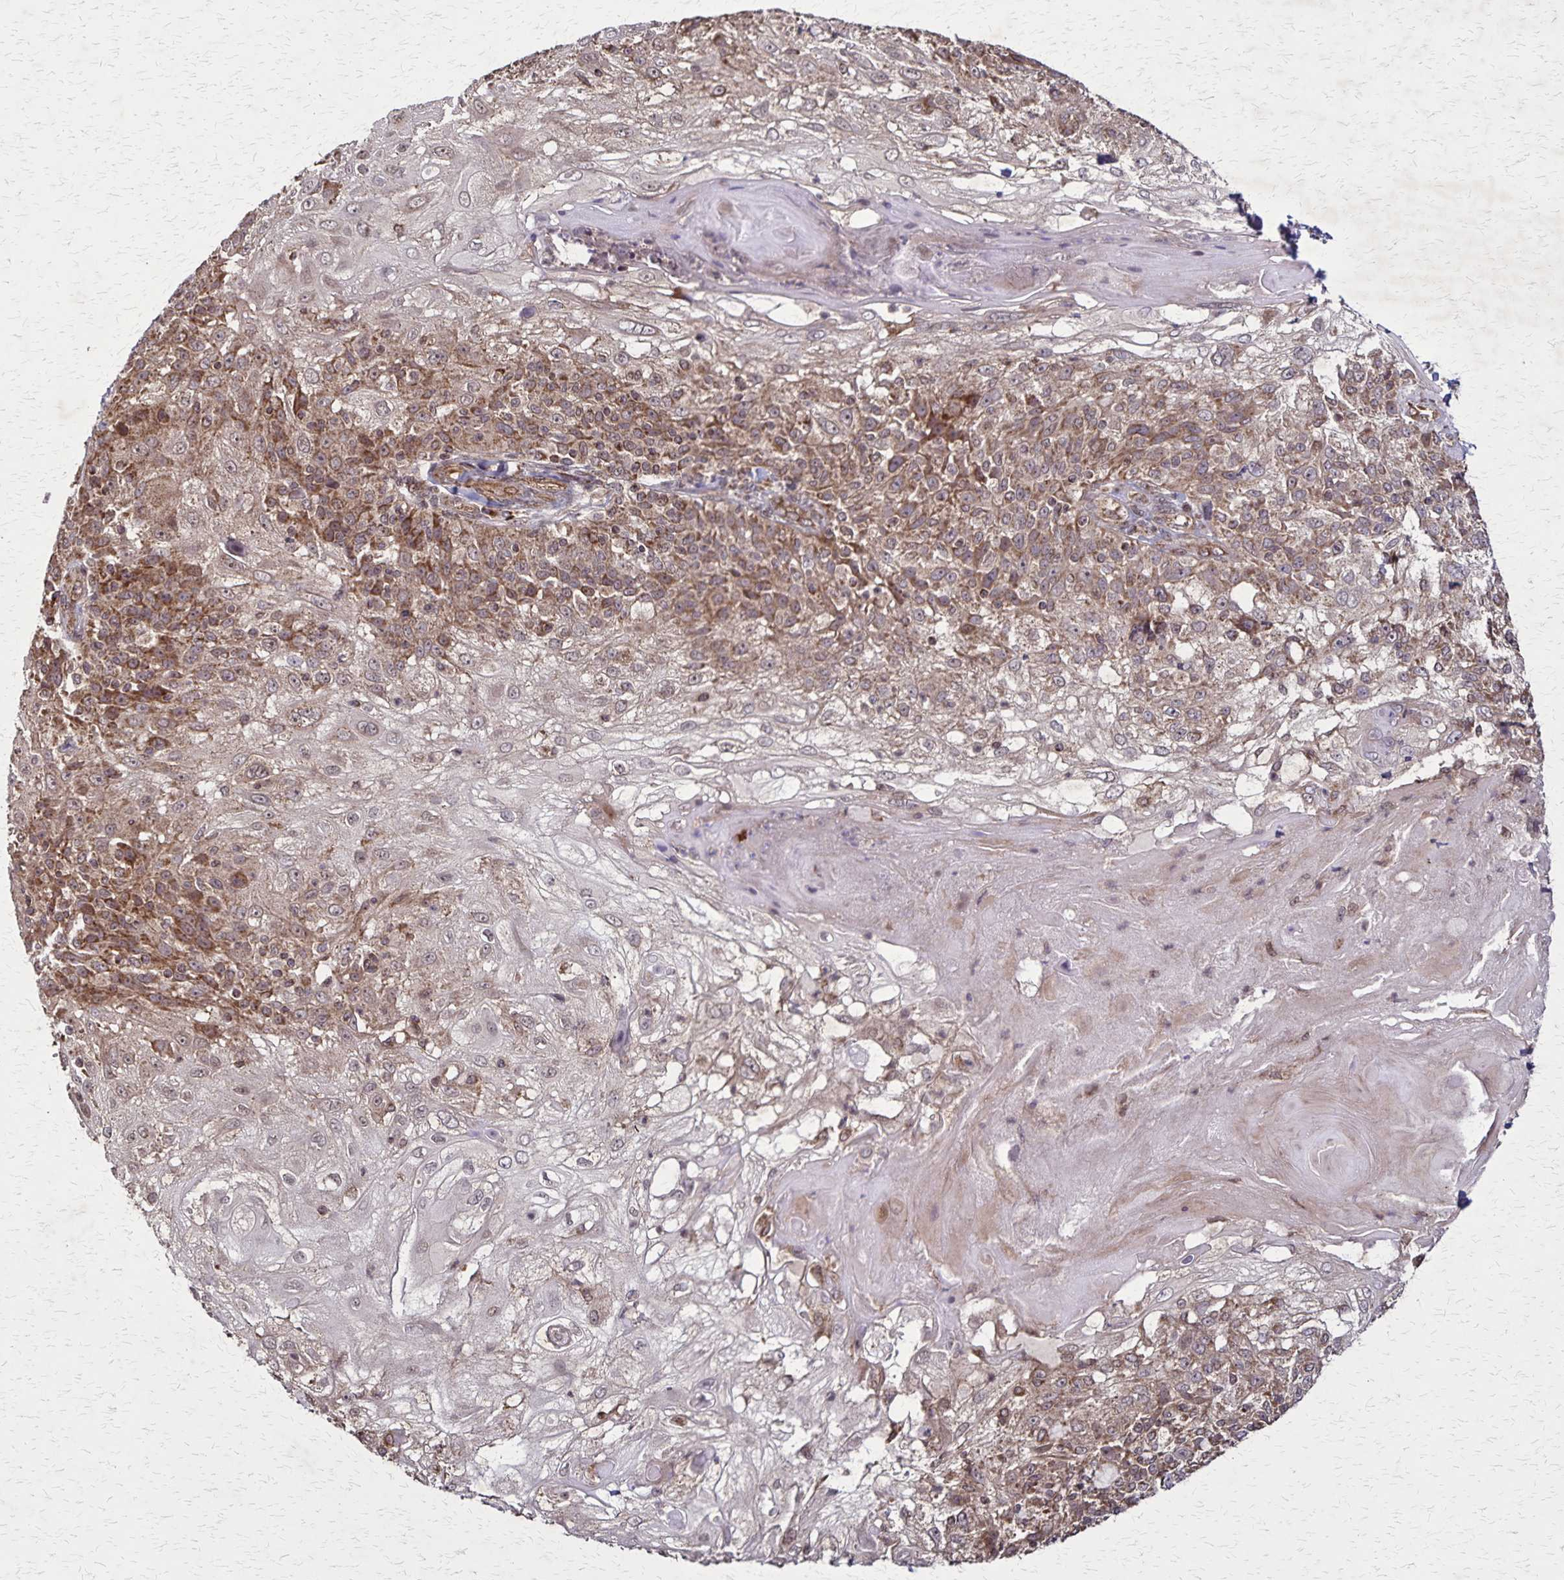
{"staining": {"intensity": "moderate", "quantity": "25%-75%", "location": "cytoplasmic/membranous"}, "tissue": "skin cancer", "cell_type": "Tumor cells", "image_type": "cancer", "snomed": [{"axis": "morphology", "description": "Normal tissue, NOS"}, {"axis": "morphology", "description": "Squamous cell carcinoma, NOS"}, {"axis": "topography", "description": "Skin"}], "caption": "An IHC image of tumor tissue is shown. Protein staining in brown shows moderate cytoplasmic/membranous positivity in squamous cell carcinoma (skin) within tumor cells. (brown staining indicates protein expression, while blue staining denotes nuclei).", "gene": "NFS1", "patient": {"sex": "female", "age": 83}}